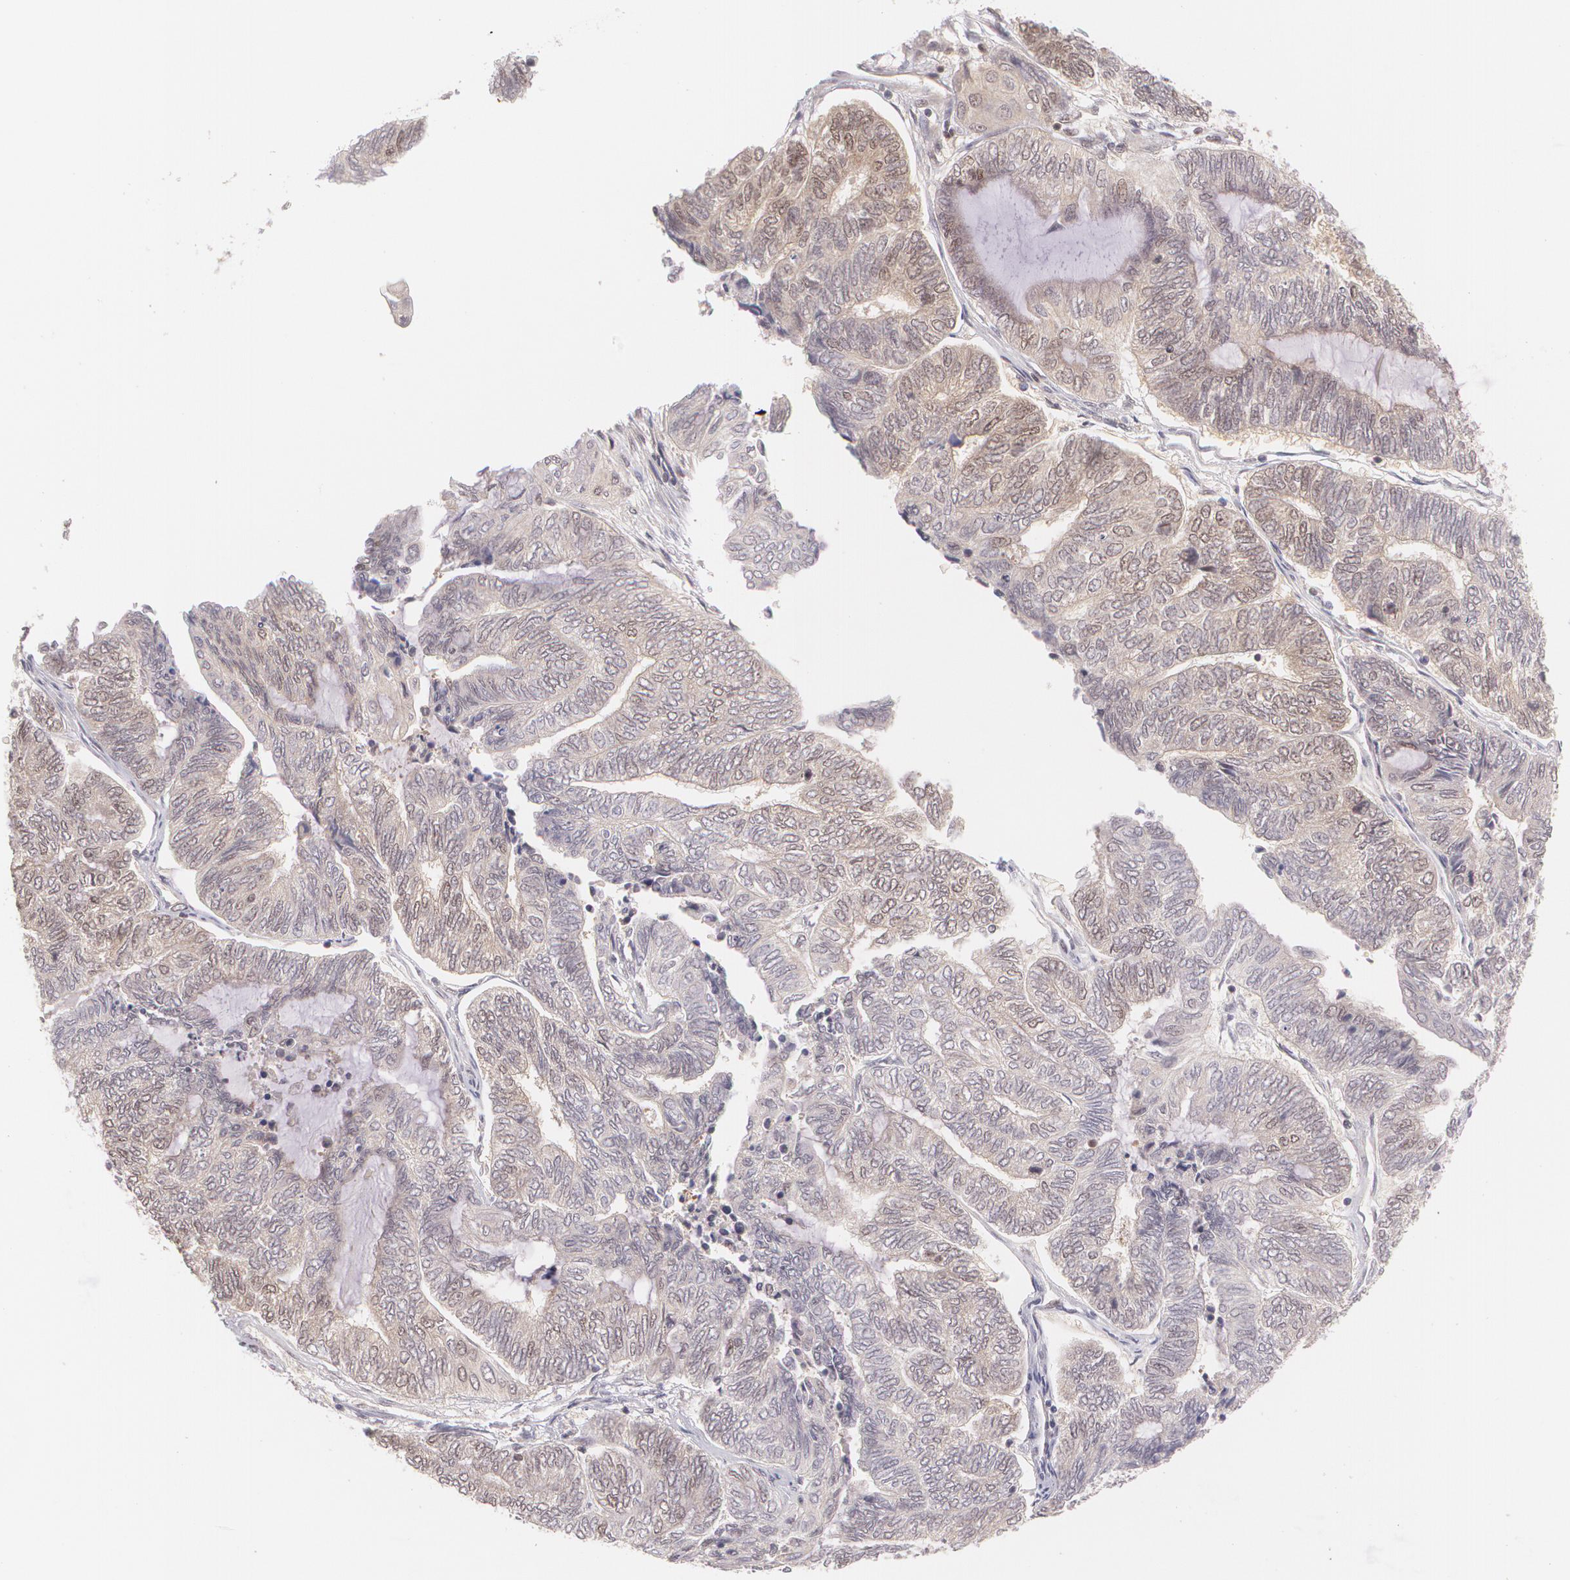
{"staining": {"intensity": "weak", "quantity": "25%-75%", "location": "cytoplasmic/membranous,nuclear"}, "tissue": "endometrial cancer", "cell_type": "Tumor cells", "image_type": "cancer", "snomed": [{"axis": "morphology", "description": "Adenocarcinoma, NOS"}, {"axis": "topography", "description": "Uterus"}, {"axis": "topography", "description": "Endometrium"}], "caption": "A photomicrograph showing weak cytoplasmic/membranous and nuclear positivity in approximately 25%-75% of tumor cells in endometrial cancer (adenocarcinoma), as visualized by brown immunohistochemical staining.", "gene": "CUL2", "patient": {"sex": "female", "age": 70}}